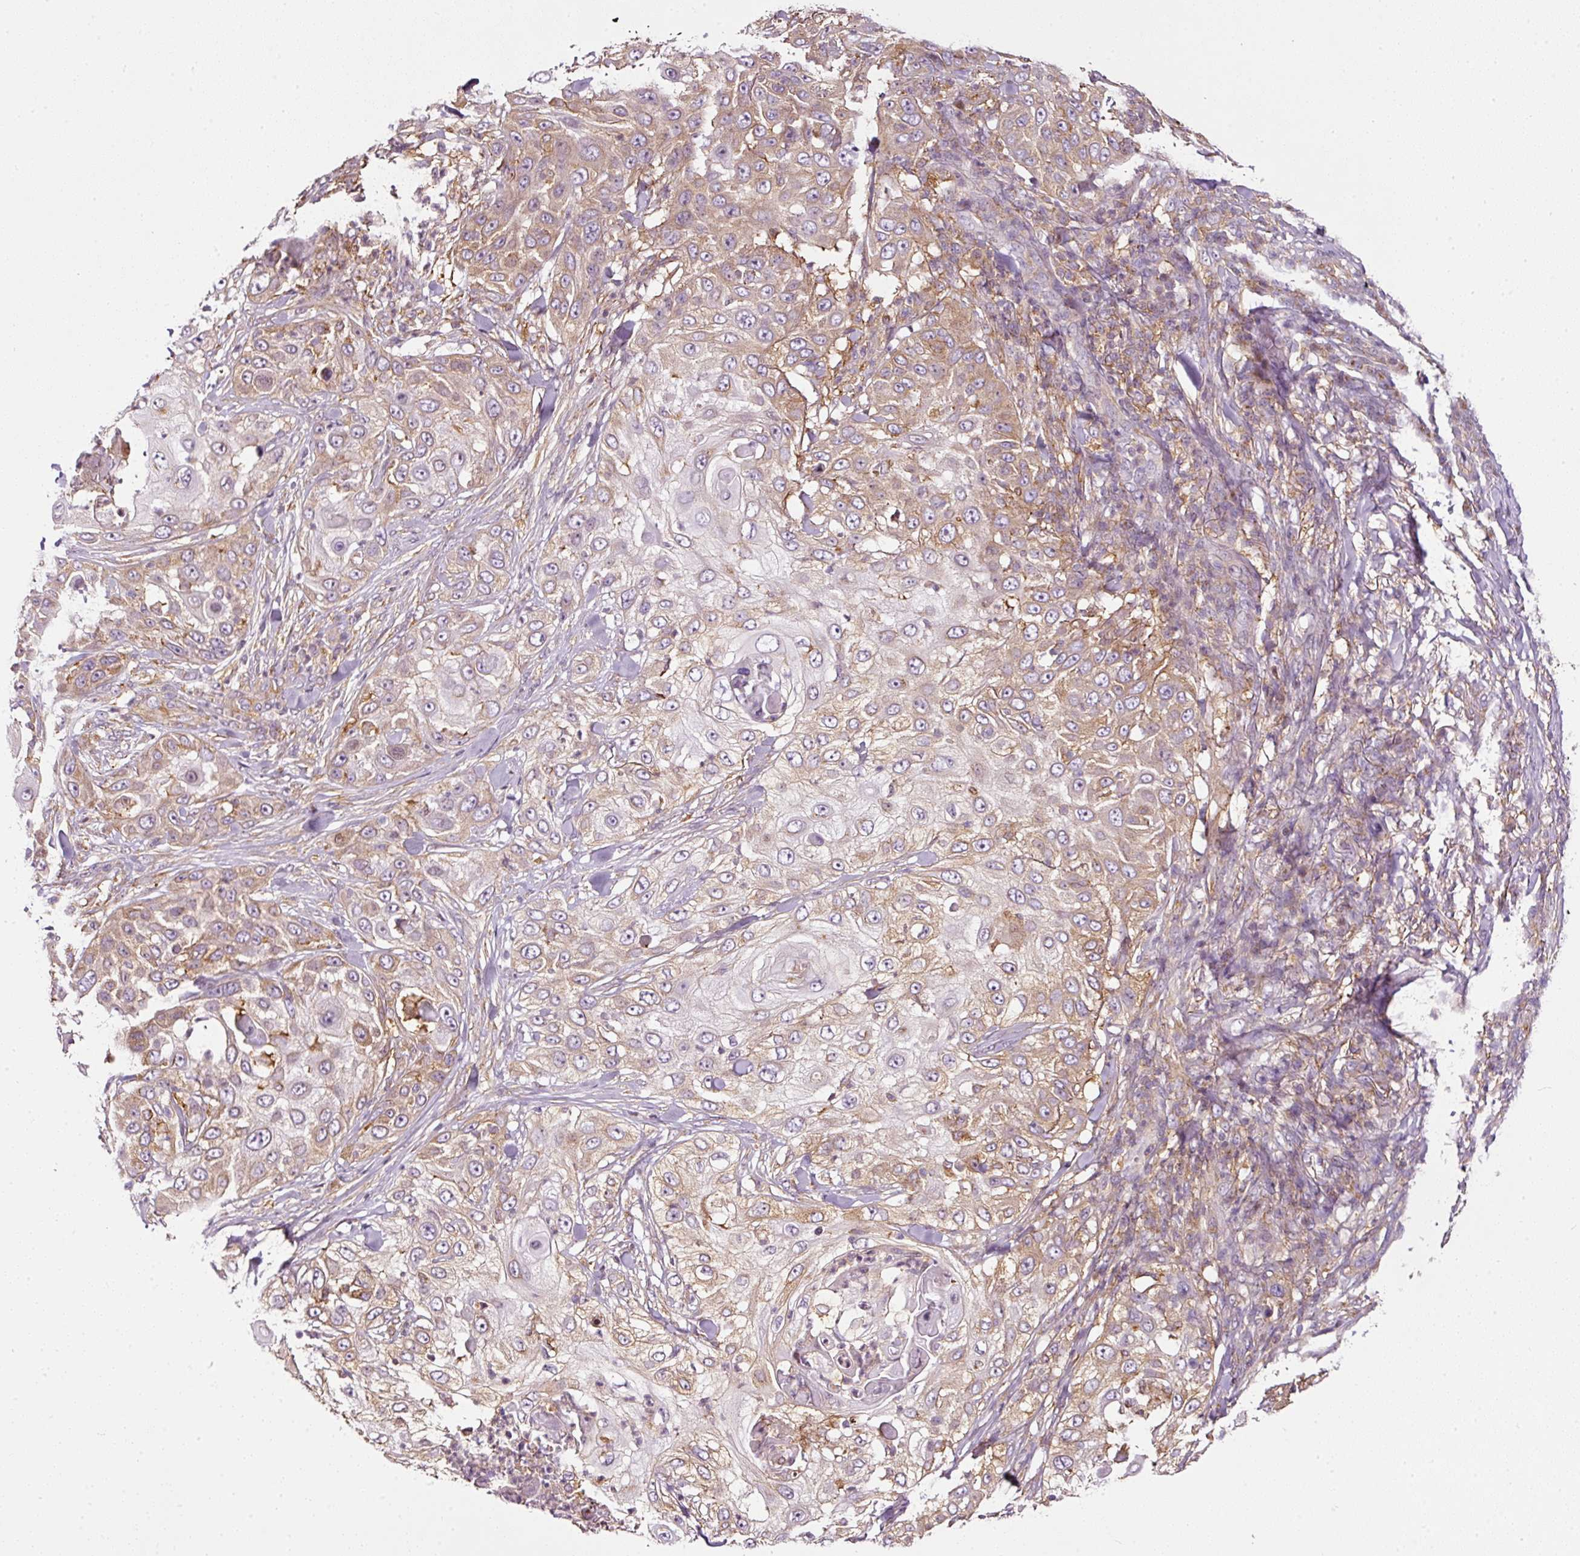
{"staining": {"intensity": "moderate", "quantity": ">75%", "location": "cytoplasmic/membranous"}, "tissue": "skin cancer", "cell_type": "Tumor cells", "image_type": "cancer", "snomed": [{"axis": "morphology", "description": "Squamous cell carcinoma, NOS"}, {"axis": "topography", "description": "Skin"}], "caption": "This photomicrograph exhibits immunohistochemistry (IHC) staining of human skin cancer (squamous cell carcinoma), with medium moderate cytoplasmic/membranous expression in about >75% of tumor cells.", "gene": "SCNM1", "patient": {"sex": "female", "age": 44}}